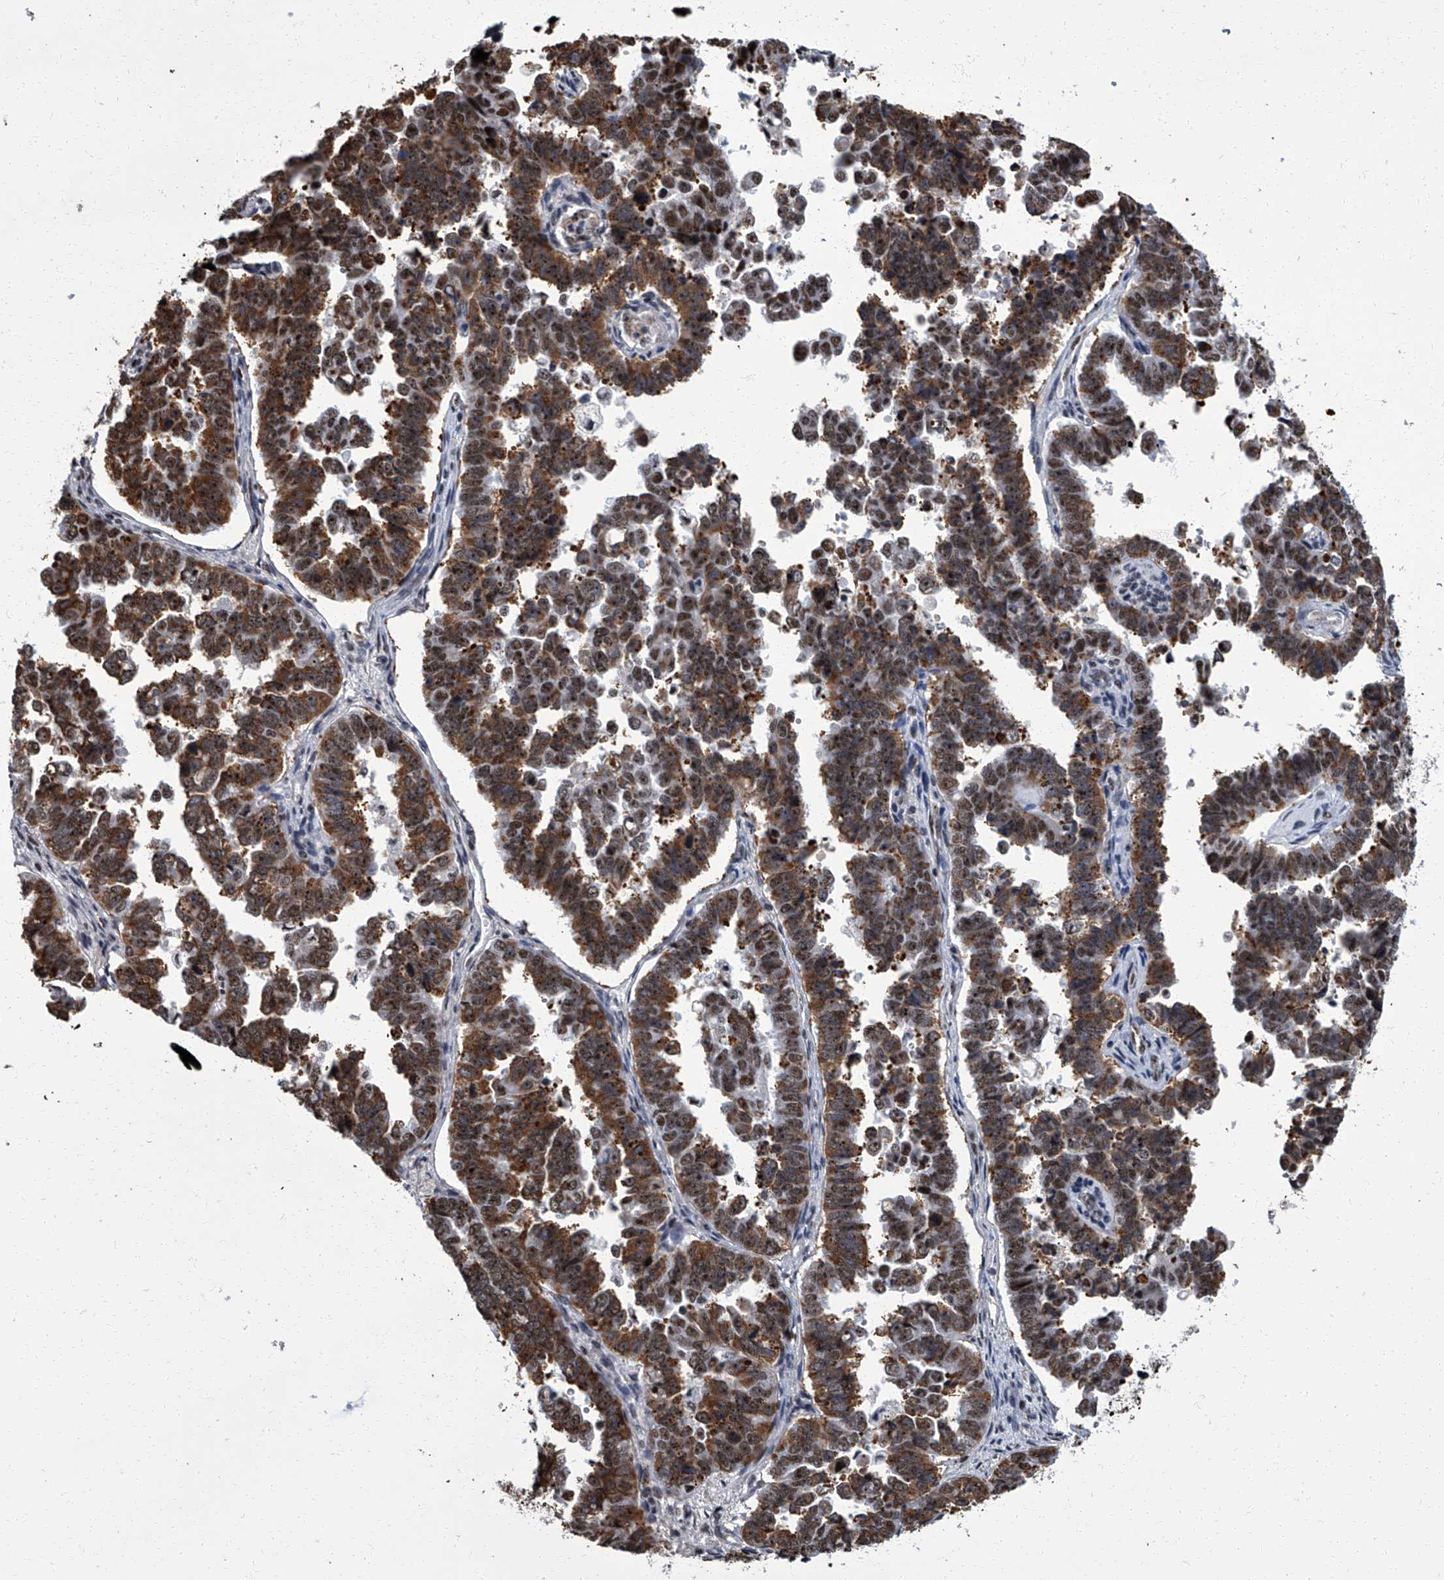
{"staining": {"intensity": "moderate", "quantity": ">75%", "location": "cytoplasmic/membranous,nuclear"}, "tissue": "endometrial cancer", "cell_type": "Tumor cells", "image_type": "cancer", "snomed": [{"axis": "morphology", "description": "Adenocarcinoma, NOS"}, {"axis": "topography", "description": "Endometrium"}], "caption": "An image of human endometrial cancer (adenocarcinoma) stained for a protein shows moderate cytoplasmic/membranous and nuclear brown staining in tumor cells.", "gene": "ZNF518B", "patient": {"sex": "female", "age": 75}}